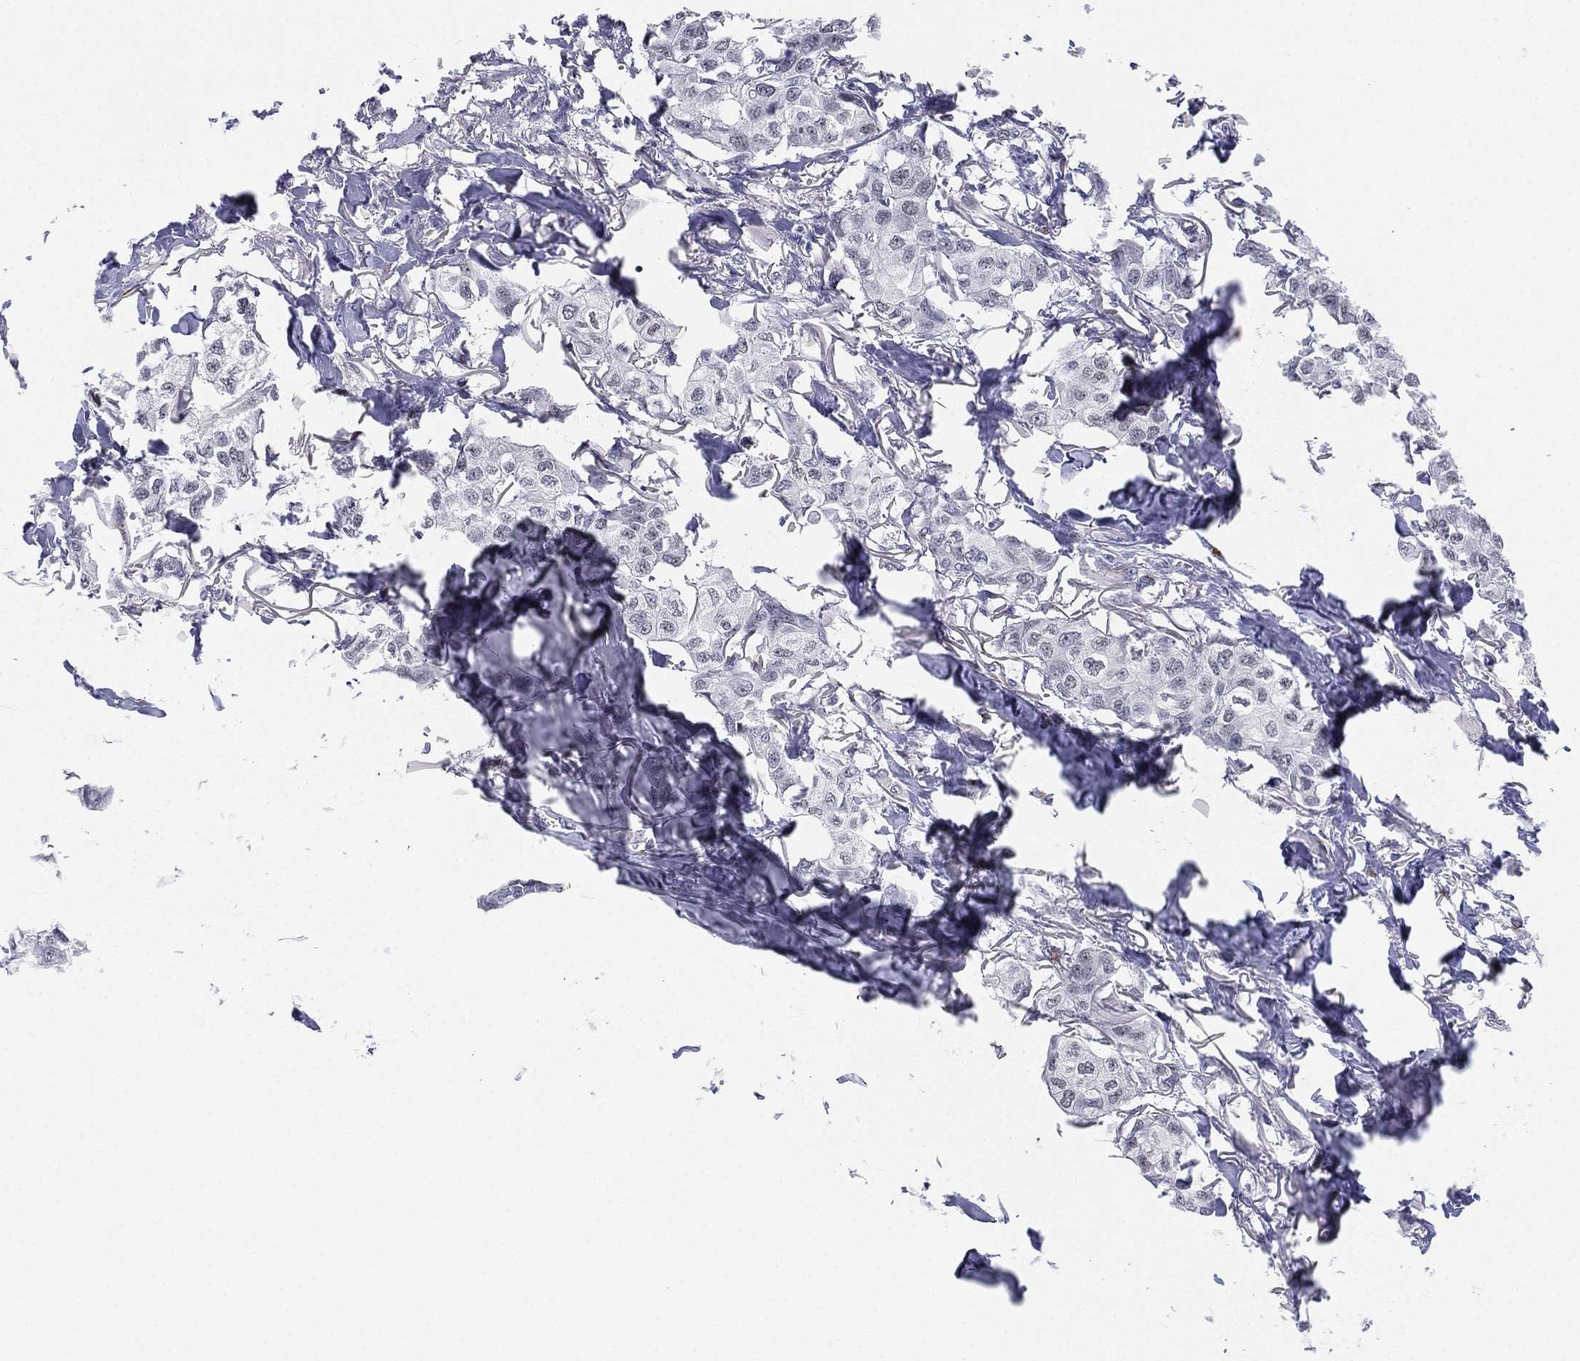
{"staining": {"intensity": "negative", "quantity": "none", "location": "none"}, "tissue": "breast cancer", "cell_type": "Tumor cells", "image_type": "cancer", "snomed": [{"axis": "morphology", "description": "Duct carcinoma"}, {"axis": "topography", "description": "Breast"}], "caption": "The immunohistochemistry micrograph has no significant staining in tumor cells of breast intraductal carcinoma tissue.", "gene": "CD177", "patient": {"sex": "female", "age": 80}}